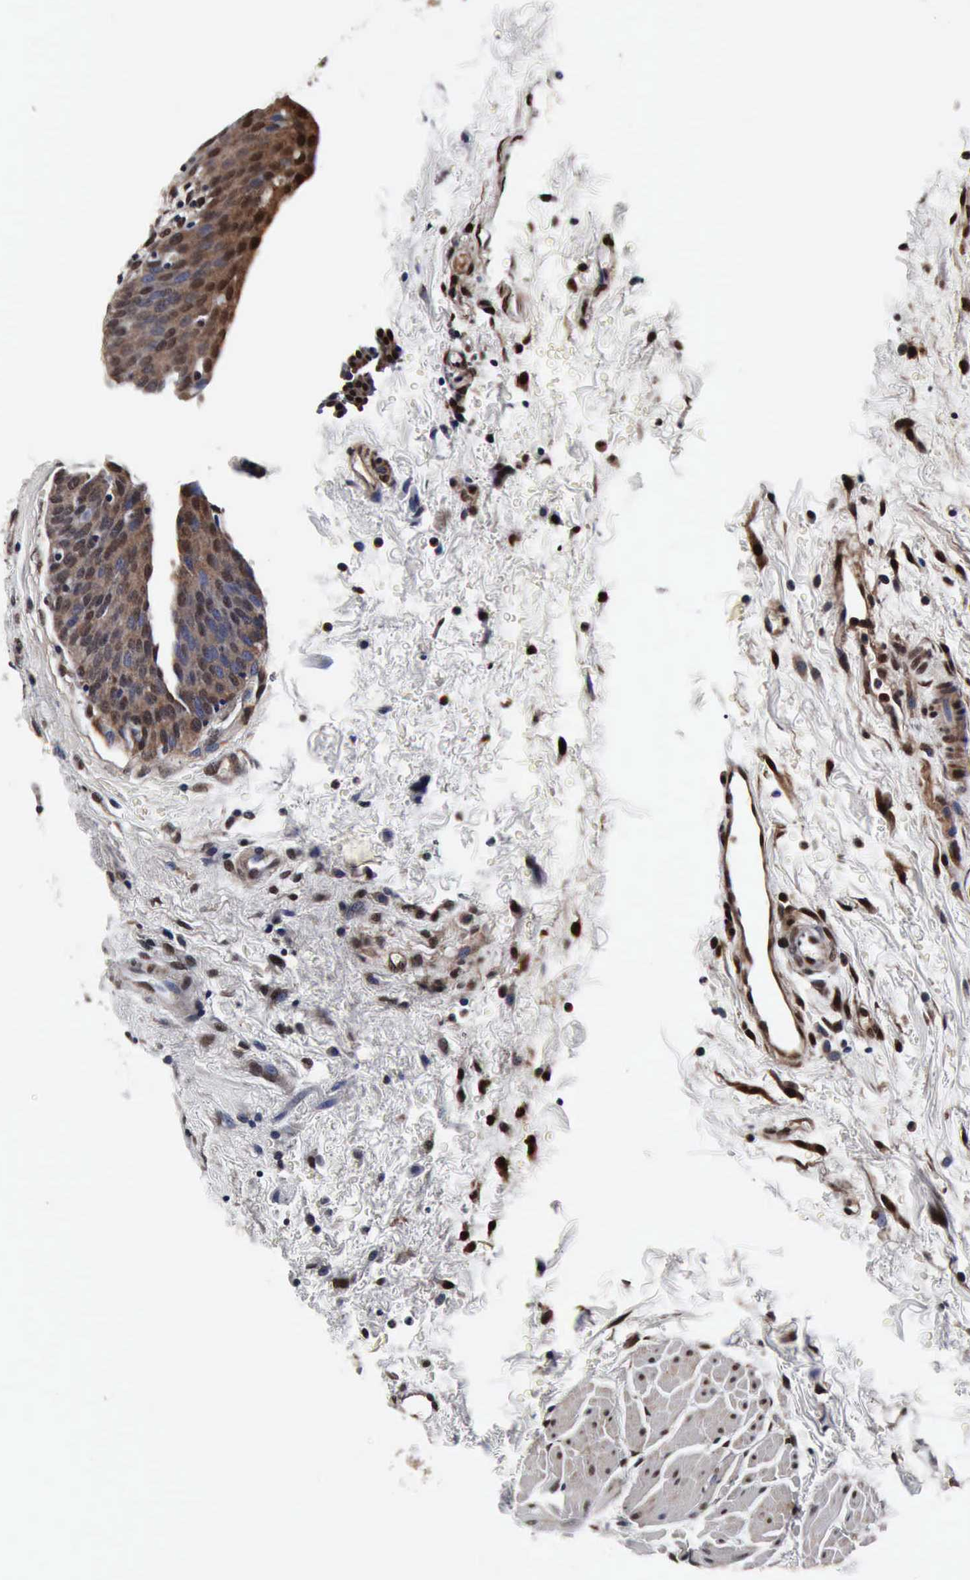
{"staining": {"intensity": "moderate", "quantity": ">75%", "location": "cytoplasmic/membranous,nuclear"}, "tissue": "urinary bladder", "cell_type": "Urothelial cells", "image_type": "normal", "snomed": [{"axis": "morphology", "description": "Normal tissue, NOS"}, {"axis": "topography", "description": "Smooth muscle"}, {"axis": "topography", "description": "Urinary bladder"}], "caption": "About >75% of urothelial cells in benign human urinary bladder demonstrate moderate cytoplasmic/membranous,nuclear protein staining as visualized by brown immunohistochemical staining.", "gene": "UBC", "patient": {"sex": "male", "age": 35}}